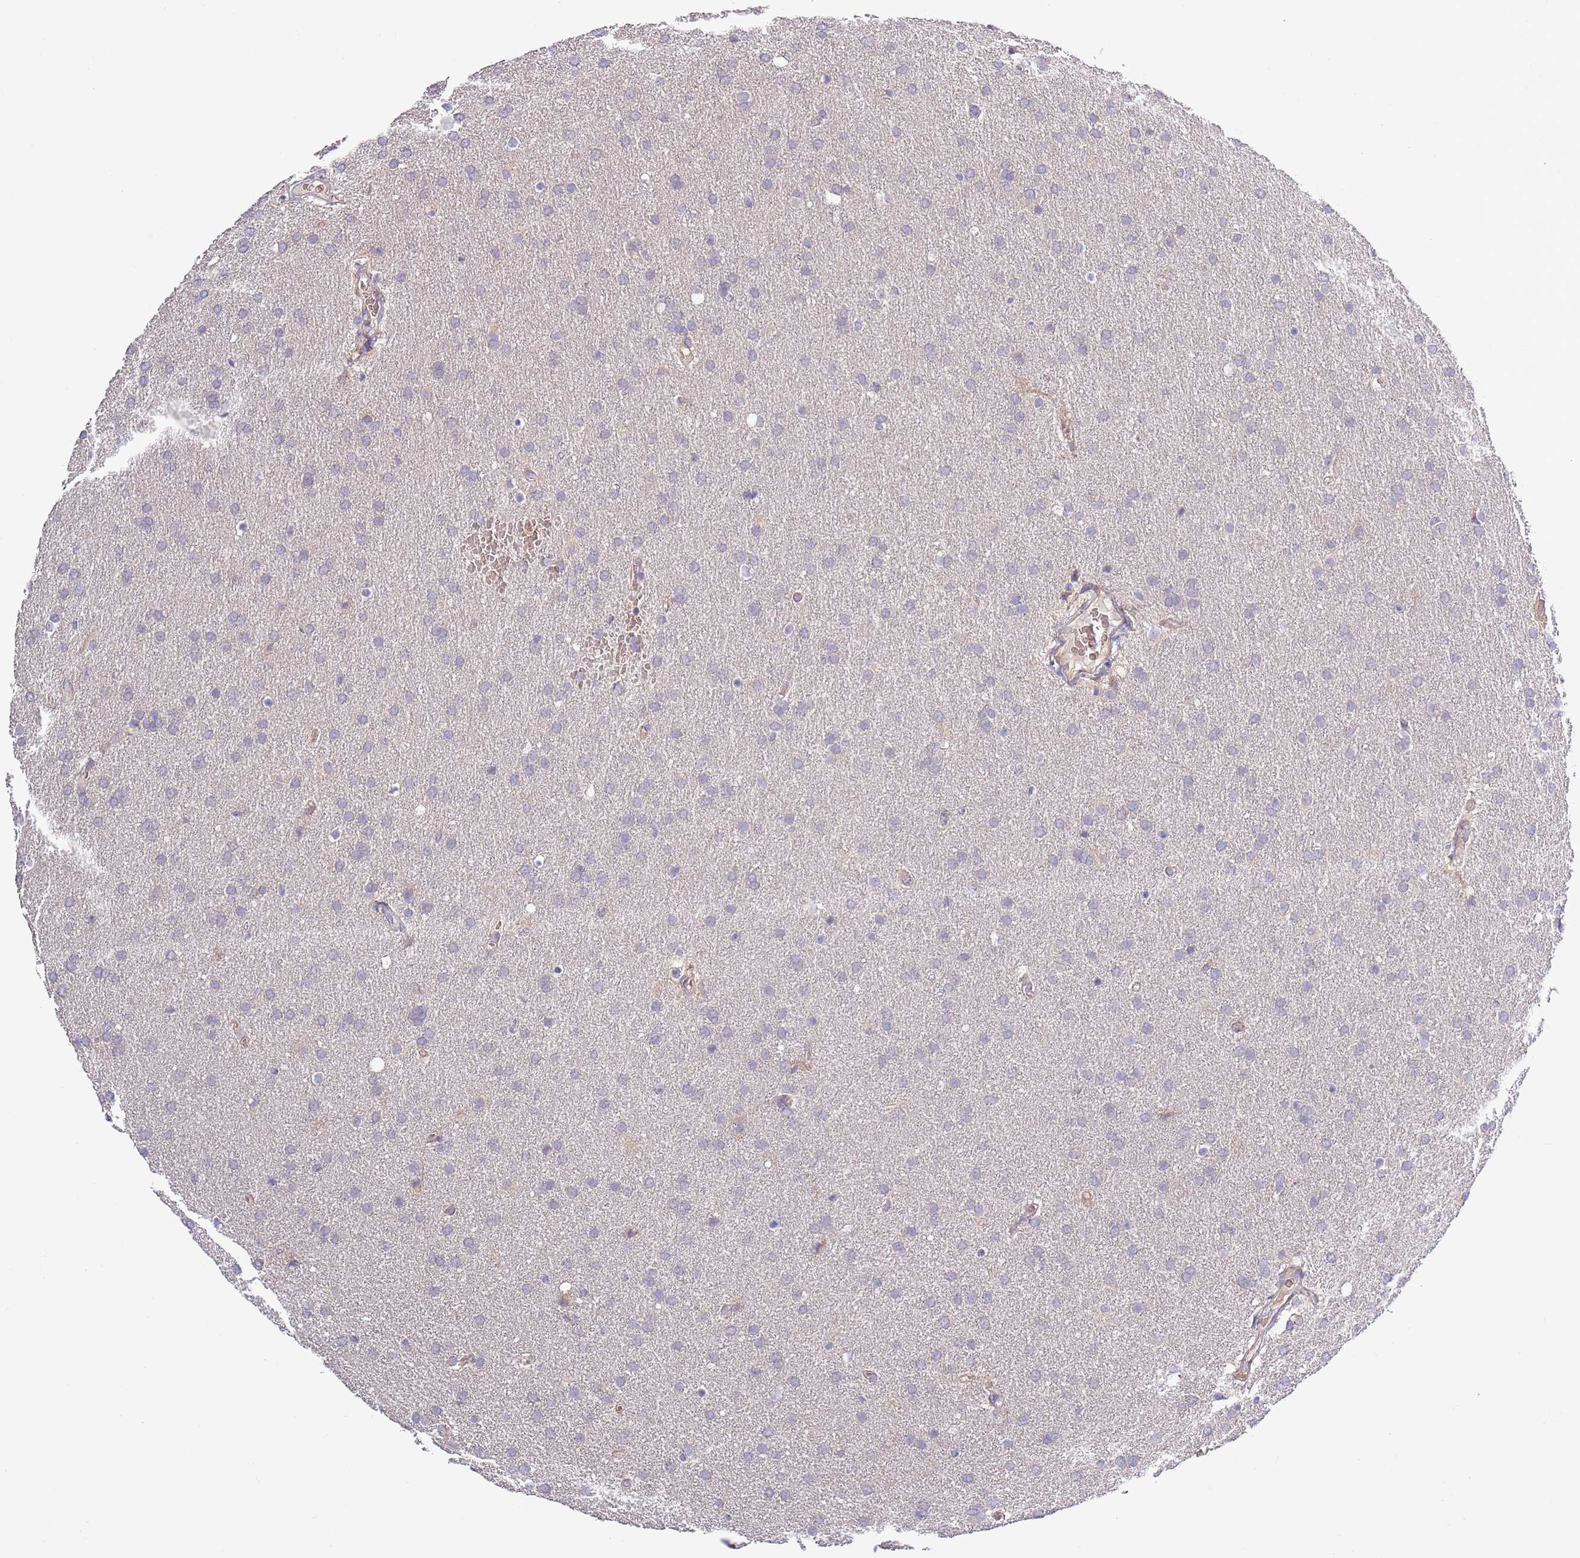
{"staining": {"intensity": "negative", "quantity": "none", "location": "none"}, "tissue": "glioma", "cell_type": "Tumor cells", "image_type": "cancer", "snomed": [{"axis": "morphology", "description": "Glioma, malignant, Low grade"}, {"axis": "topography", "description": "Brain"}], "caption": "Immunohistochemical staining of human malignant low-grade glioma displays no significant staining in tumor cells.", "gene": "LIPJ", "patient": {"sex": "female", "age": 32}}